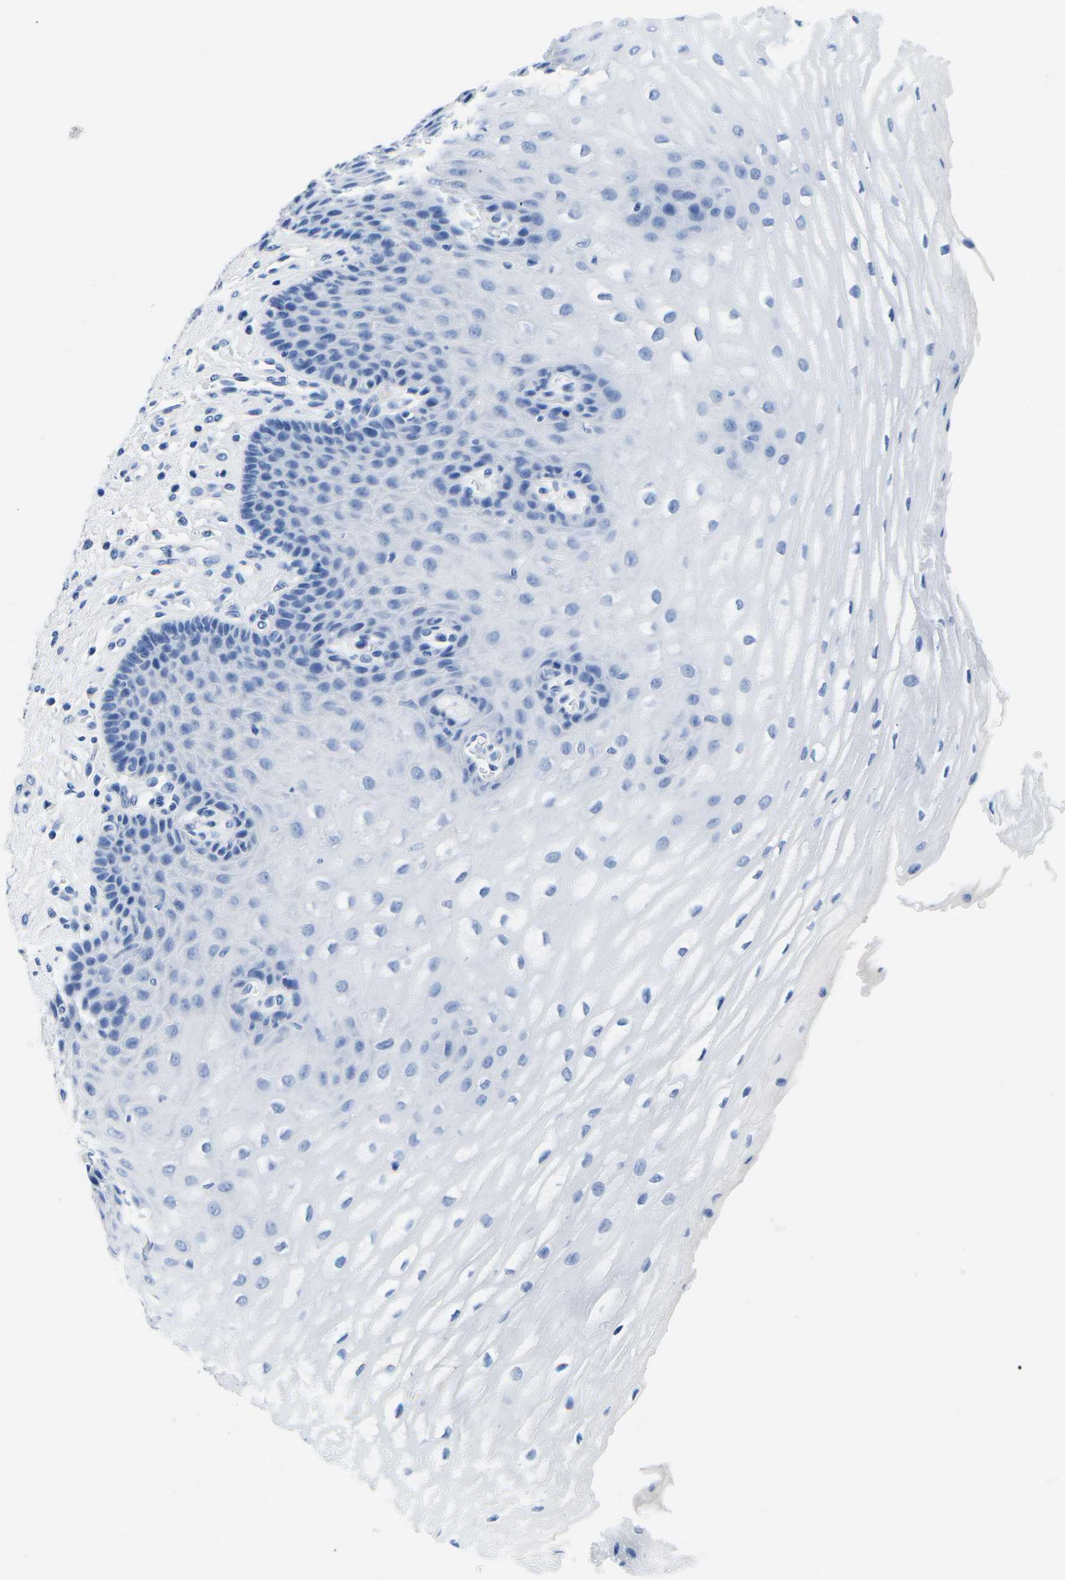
{"staining": {"intensity": "negative", "quantity": "none", "location": "none"}, "tissue": "esophagus", "cell_type": "Squamous epithelial cells", "image_type": "normal", "snomed": [{"axis": "morphology", "description": "Normal tissue, NOS"}, {"axis": "topography", "description": "Esophagus"}], "caption": "IHC micrograph of benign esophagus: esophagus stained with DAB (3,3'-diaminobenzidine) reveals no significant protein positivity in squamous epithelial cells.", "gene": "CYP1A2", "patient": {"sex": "male", "age": 54}}